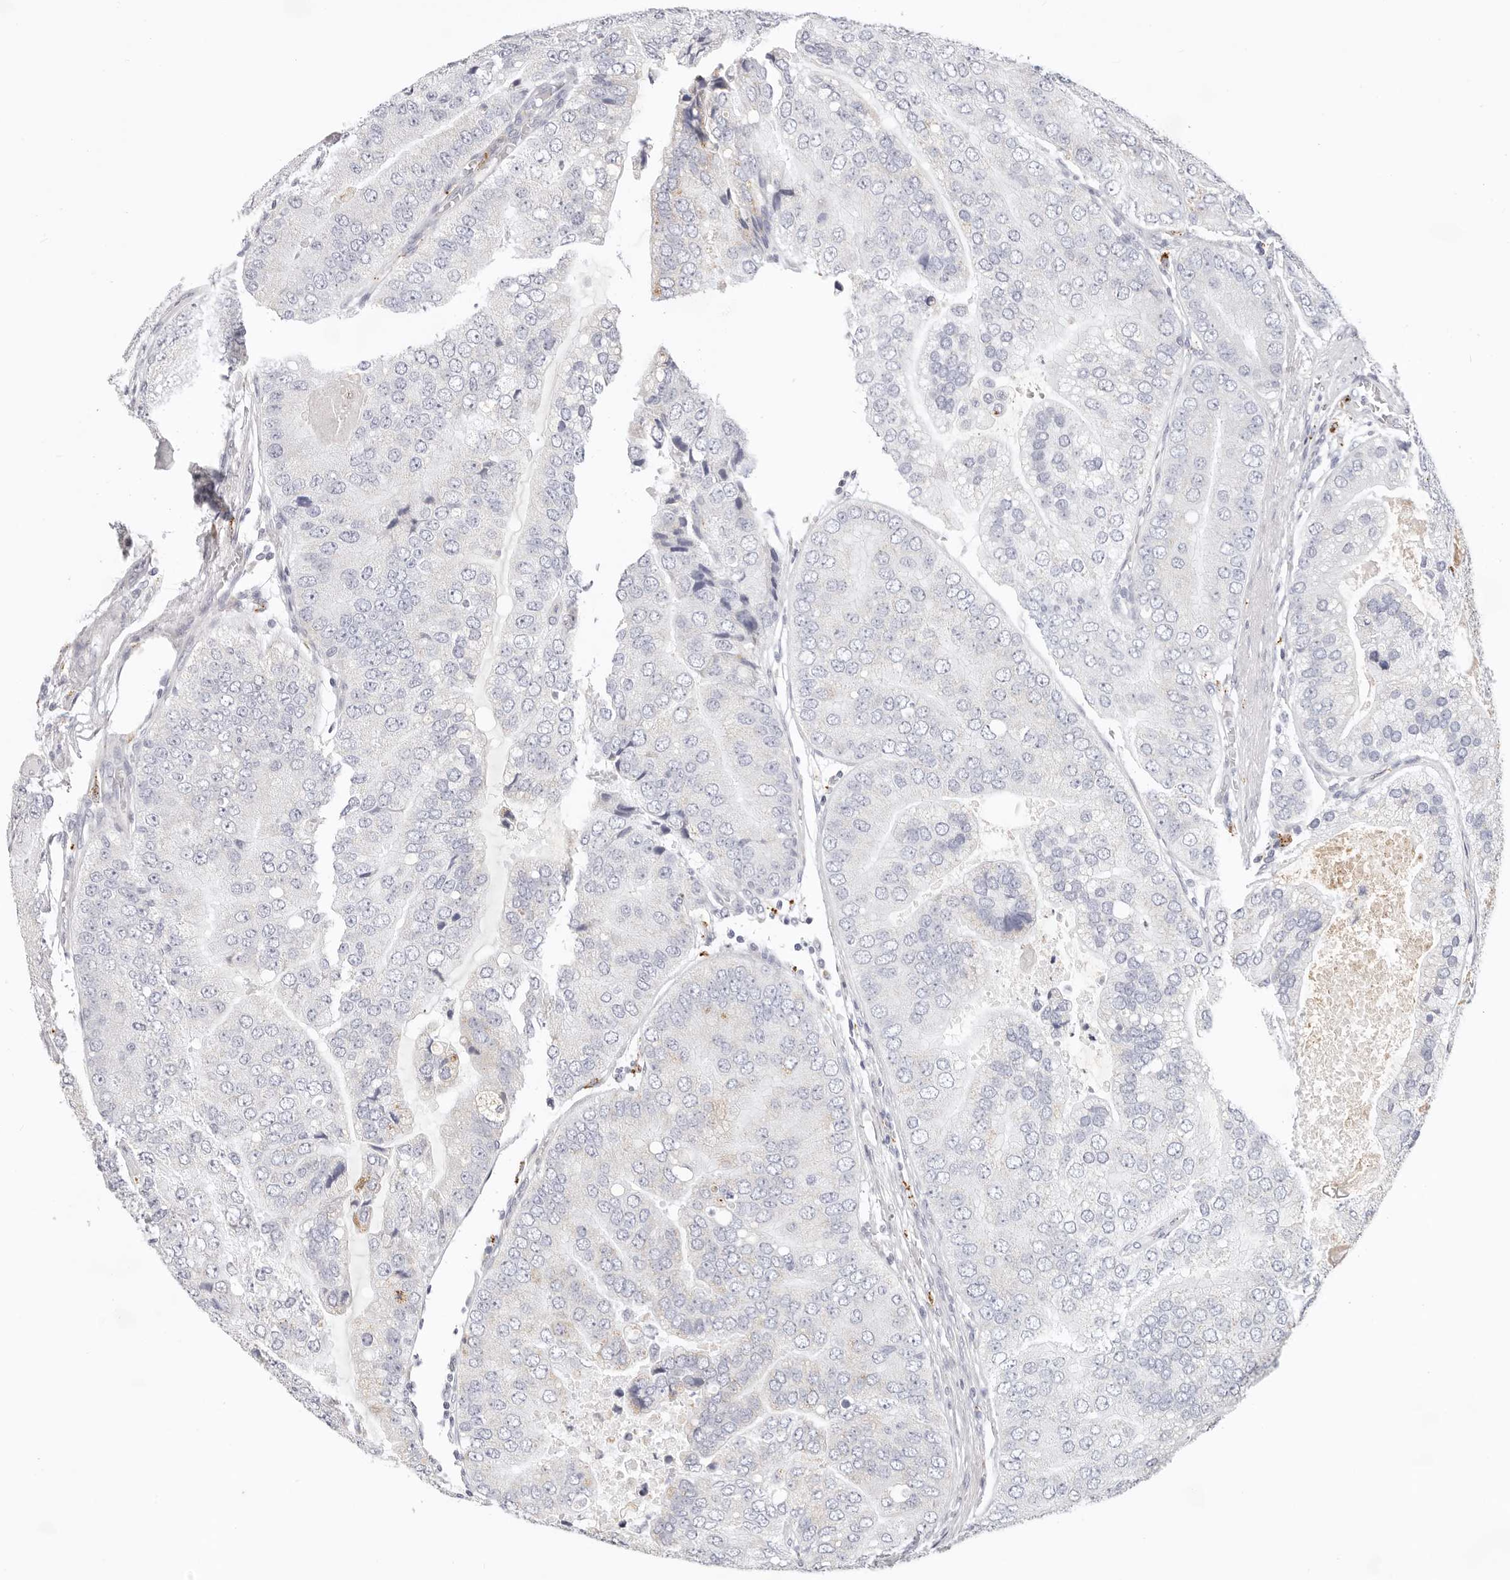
{"staining": {"intensity": "negative", "quantity": "none", "location": "none"}, "tissue": "prostate cancer", "cell_type": "Tumor cells", "image_type": "cancer", "snomed": [{"axis": "morphology", "description": "Adenocarcinoma, High grade"}, {"axis": "topography", "description": "Prostate"}], "caption": "A high-resolution micrograph shows immunohistochemistry staining of prostate high-grade adenocarcinoma, which reveals no significant positivity in tumor cells.", "gene": "STKLD1", "patient": {"sex": "male", "age": 70}}